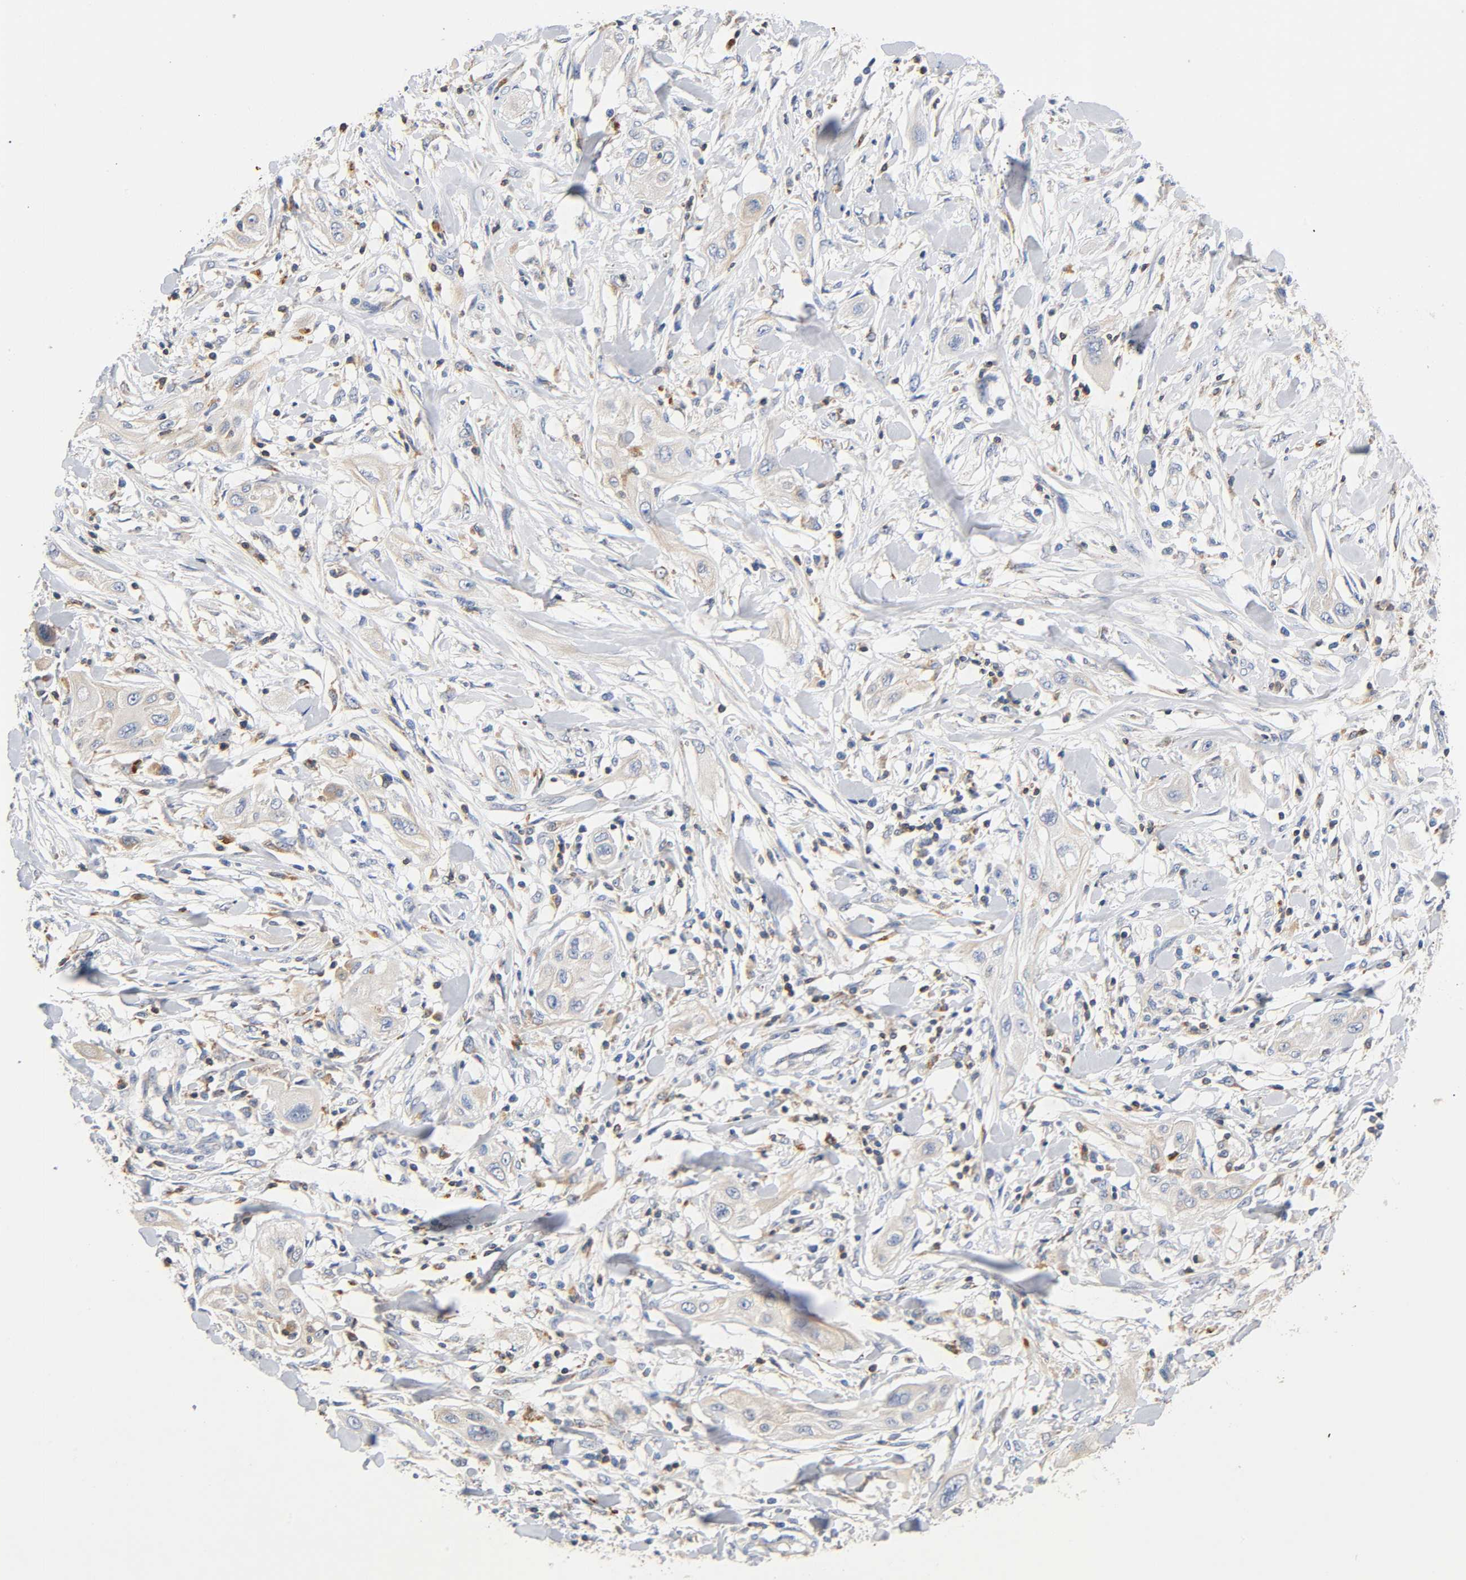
{"staining": {"intensity": "negative", "quantity": "none", "location": "none"}, "tissue": "lung cancer", "cell_type": "Tumor cells", "image_type": "cancer", "snomed": [{"axis": "morphology", "description": "Squamous cell carcinoma, NOS"}, {"axis": "topography", "description": "Lung"}], "caption": "A photomicrograph of lung cancer stained for a protein demonstrates no brown staining in tumor cells.", "gene": "UCKL1", "patient": {"sex": "female", "age": 47}}